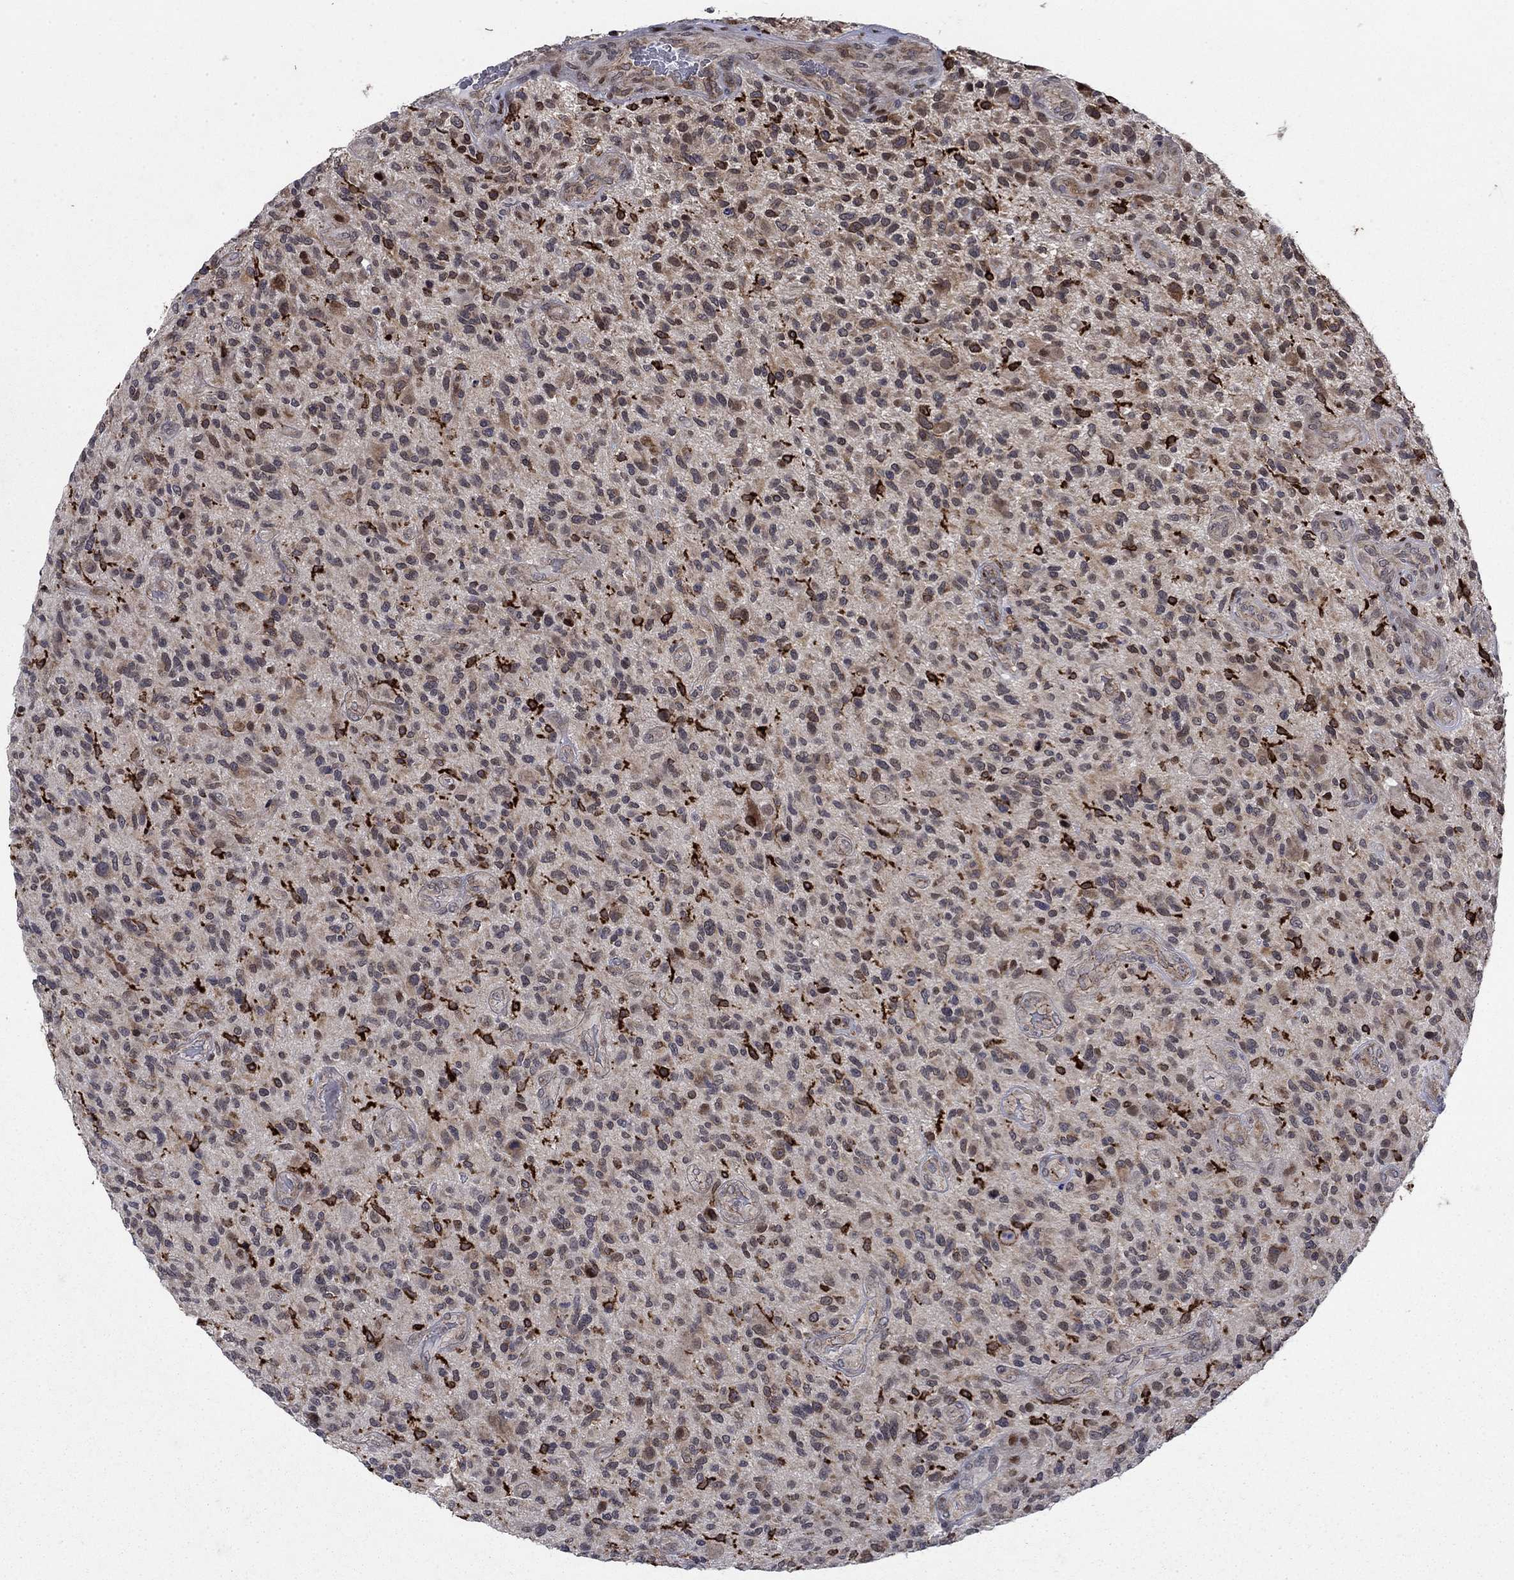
{"staining": {"intensity": "weak", "quantity": "25%-75%", "location": "cytoplasmic/membranous"}, "tissue": "glioma", "cell_type": "Tumor cells", "image_type": "cancer", "snomed": [{"axis": "morphology", "description": "Glioma, malignant, High grade"}, {"axis": "topography", "description": "Brain"}], "caption": "Malignant glioma (high-grade) stained with a protein marker displays weak staining in tumor cells.", "gene": "DHRS7", "patient": {"sex": "male", "age": 47}}